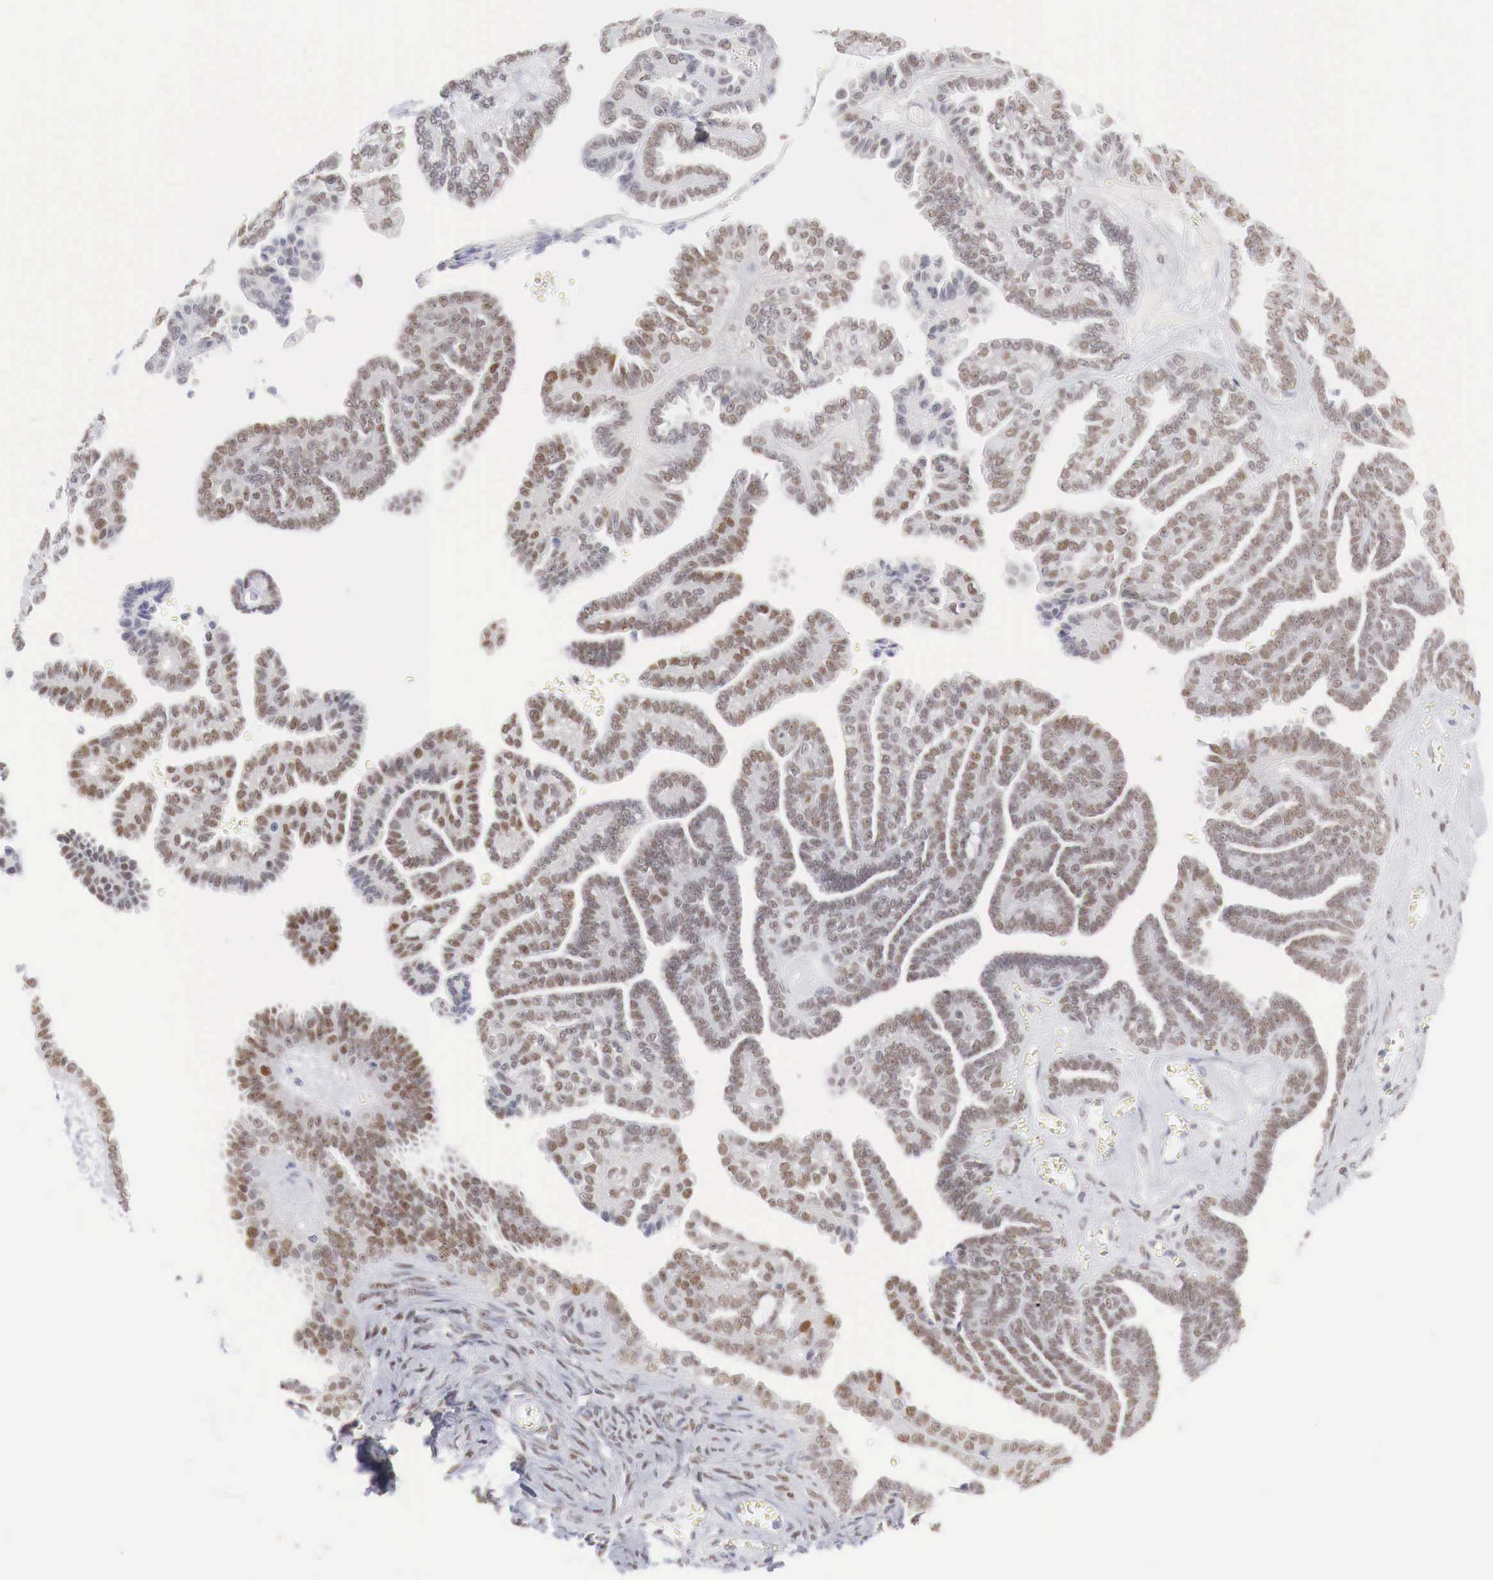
{"staining": {"intensity": "moderate", "quantity": ">75%", "location": "nuclear"}, "tissue": "ovarian cancer", "cell_type": "Tumor cells", "image_type": "cancer", "snomed": [{"axis": "morphology", "description": "Cystadenocarcinoma, serous, NOS"}, {"axis": "topography", "description": "Ovary"}], "caption": "Immunohistochemical staining of ovarian cancer displays moderate nuclear protein staining in about >75% of tumor cells.", "gene": "FOXP2", "patient": {"sex": "female", "age": 71}}